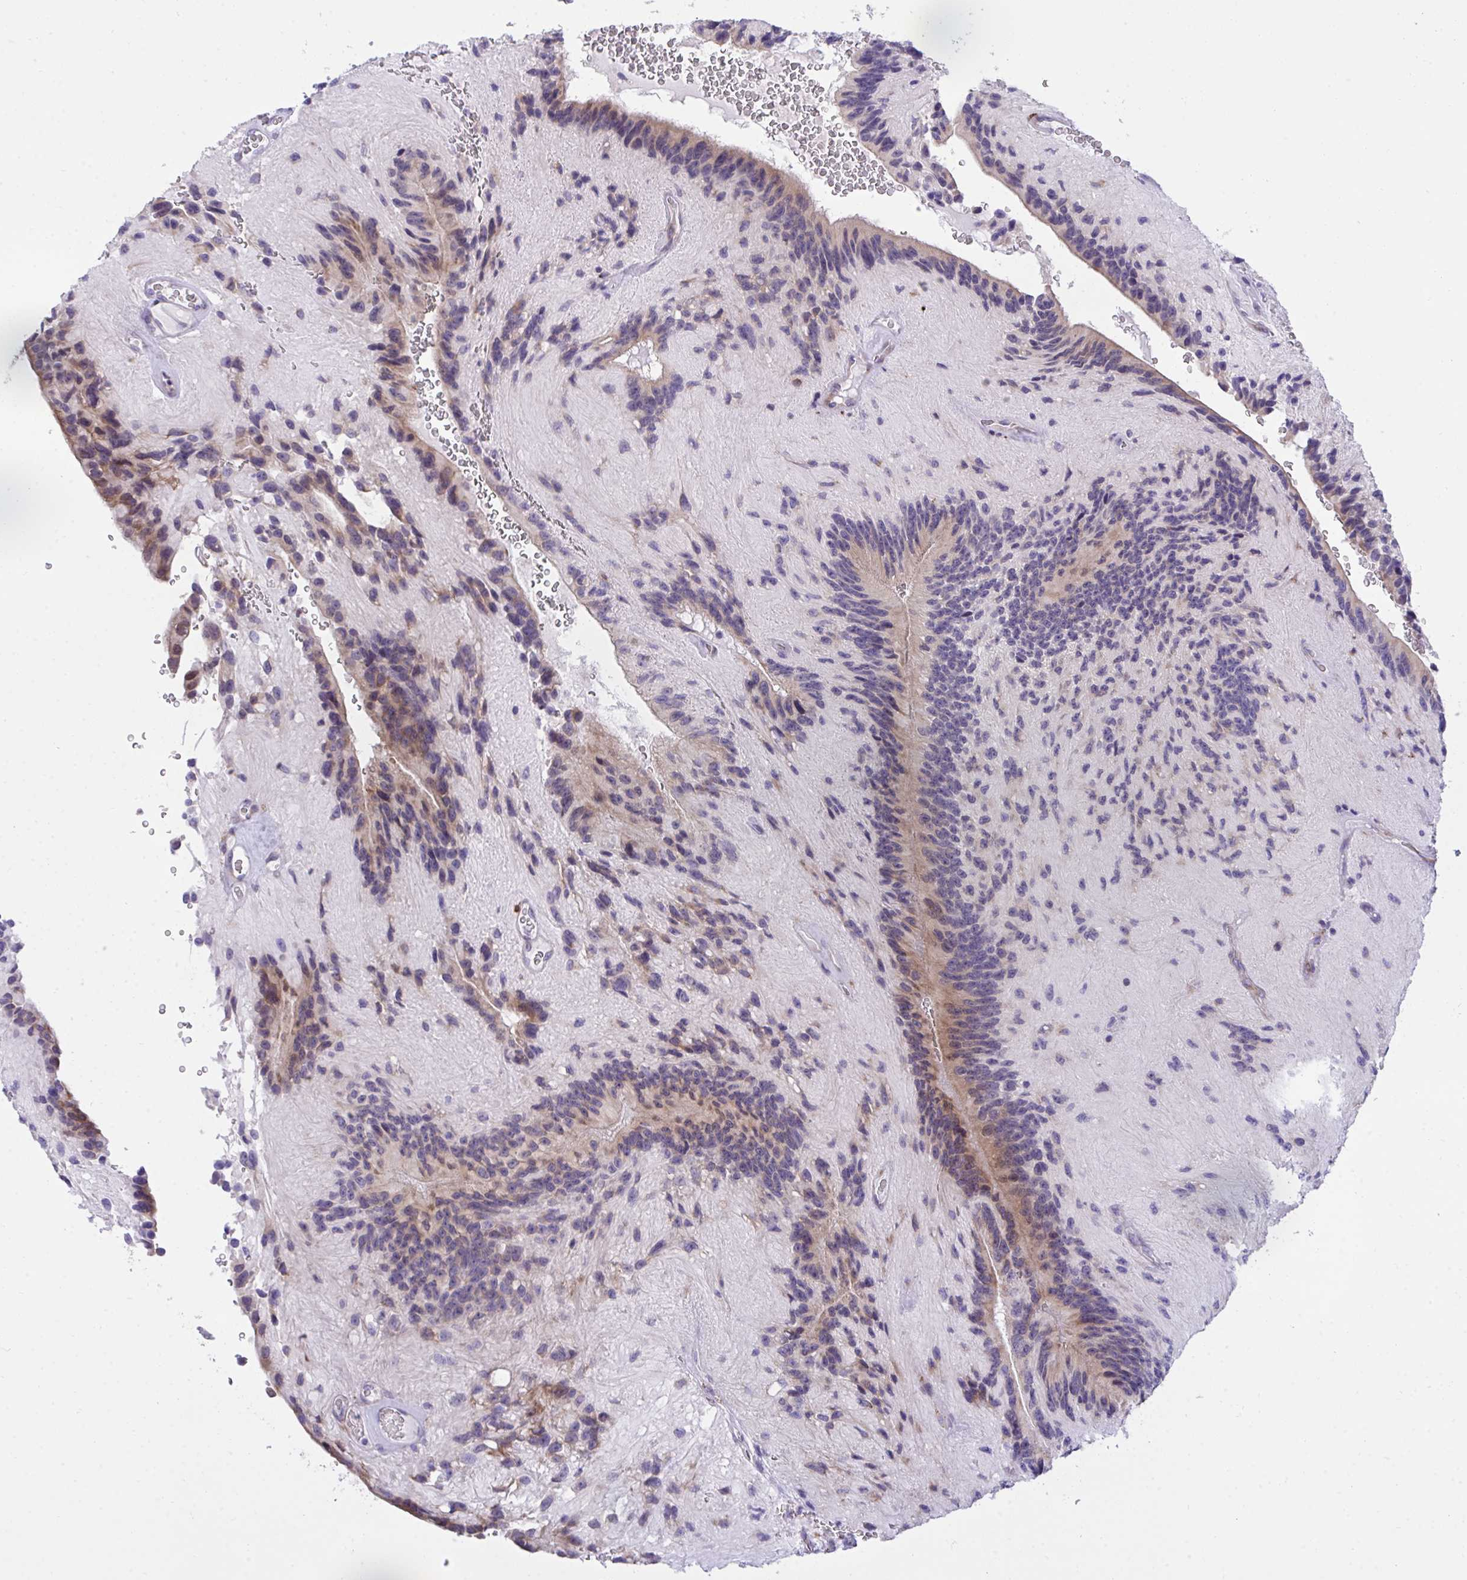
{"staining": {"intensity": "weak", "quantity": "25%-75%", "location": "cytoplasmic/membranous"}, "tissue": "glioma", "cell_type": "Tumor cells", "image_type": "cancer", "snomed": [{"axis": "morphology", "description": "Glioma, malignant, Low grade"}, {"axis": "topography", "description": "Brain"}], "caption": "Glioma stained with a protein marker demonstrates weak staining in tumor cells.", "gene": "RPS15", "patient": {"sex": "male", "age": 31}}